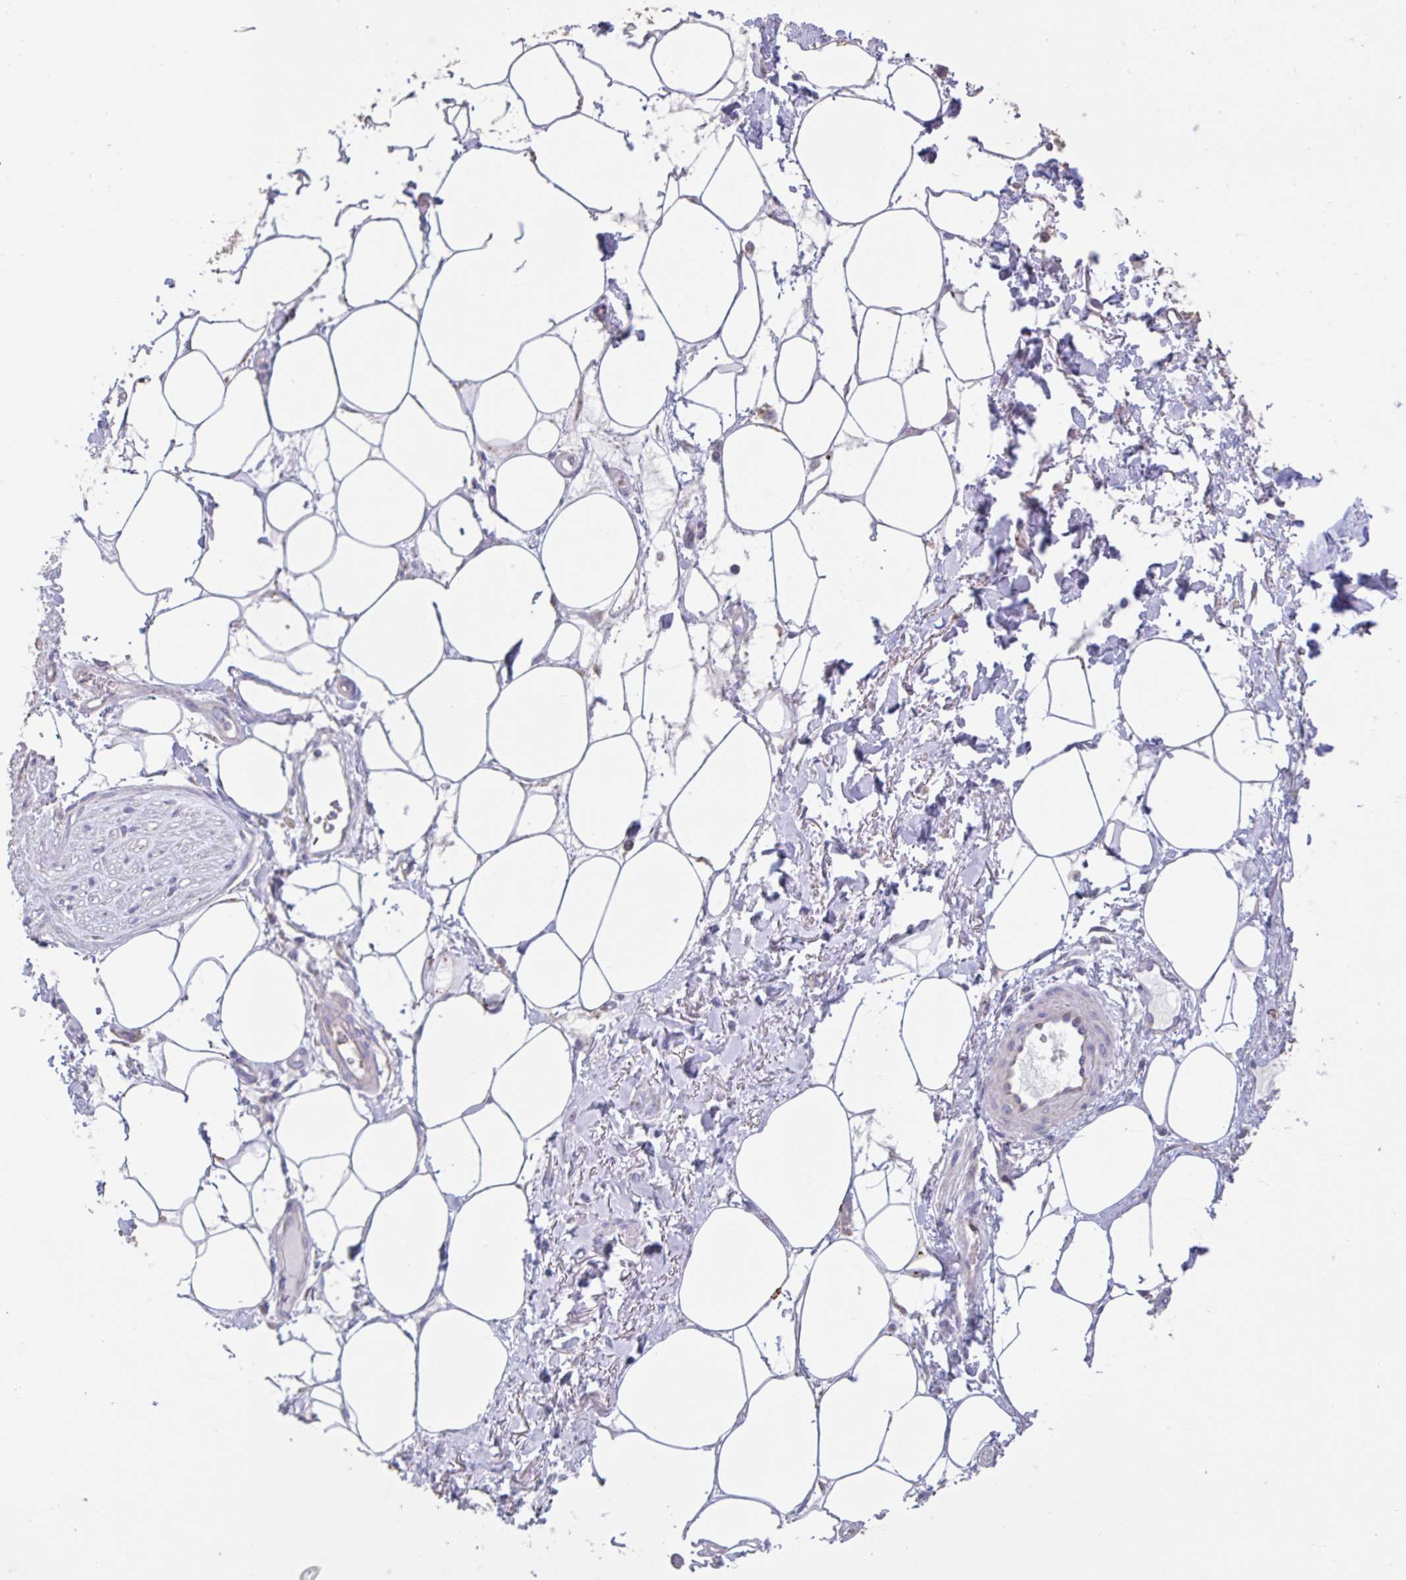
{"staining": {"intensity": "negative", "quantity": "none", "location": "none"}, "tissue": "adipose tissue", "cell_type": "Adipocytes", "image_type": "normal", "snomed": [{"axis": "morphology", "description": "Normal tissue, NOS"}, {"axis": "topography", "description": "Vagina"}, {"axis": "topography", "description": "Peripheral nerve tissue"}], "caption": "Adipocytes show no significant expression in benign adipose tissue.", "gene": "CHMP5", "patient": {"sex": "female", "age": 71}}